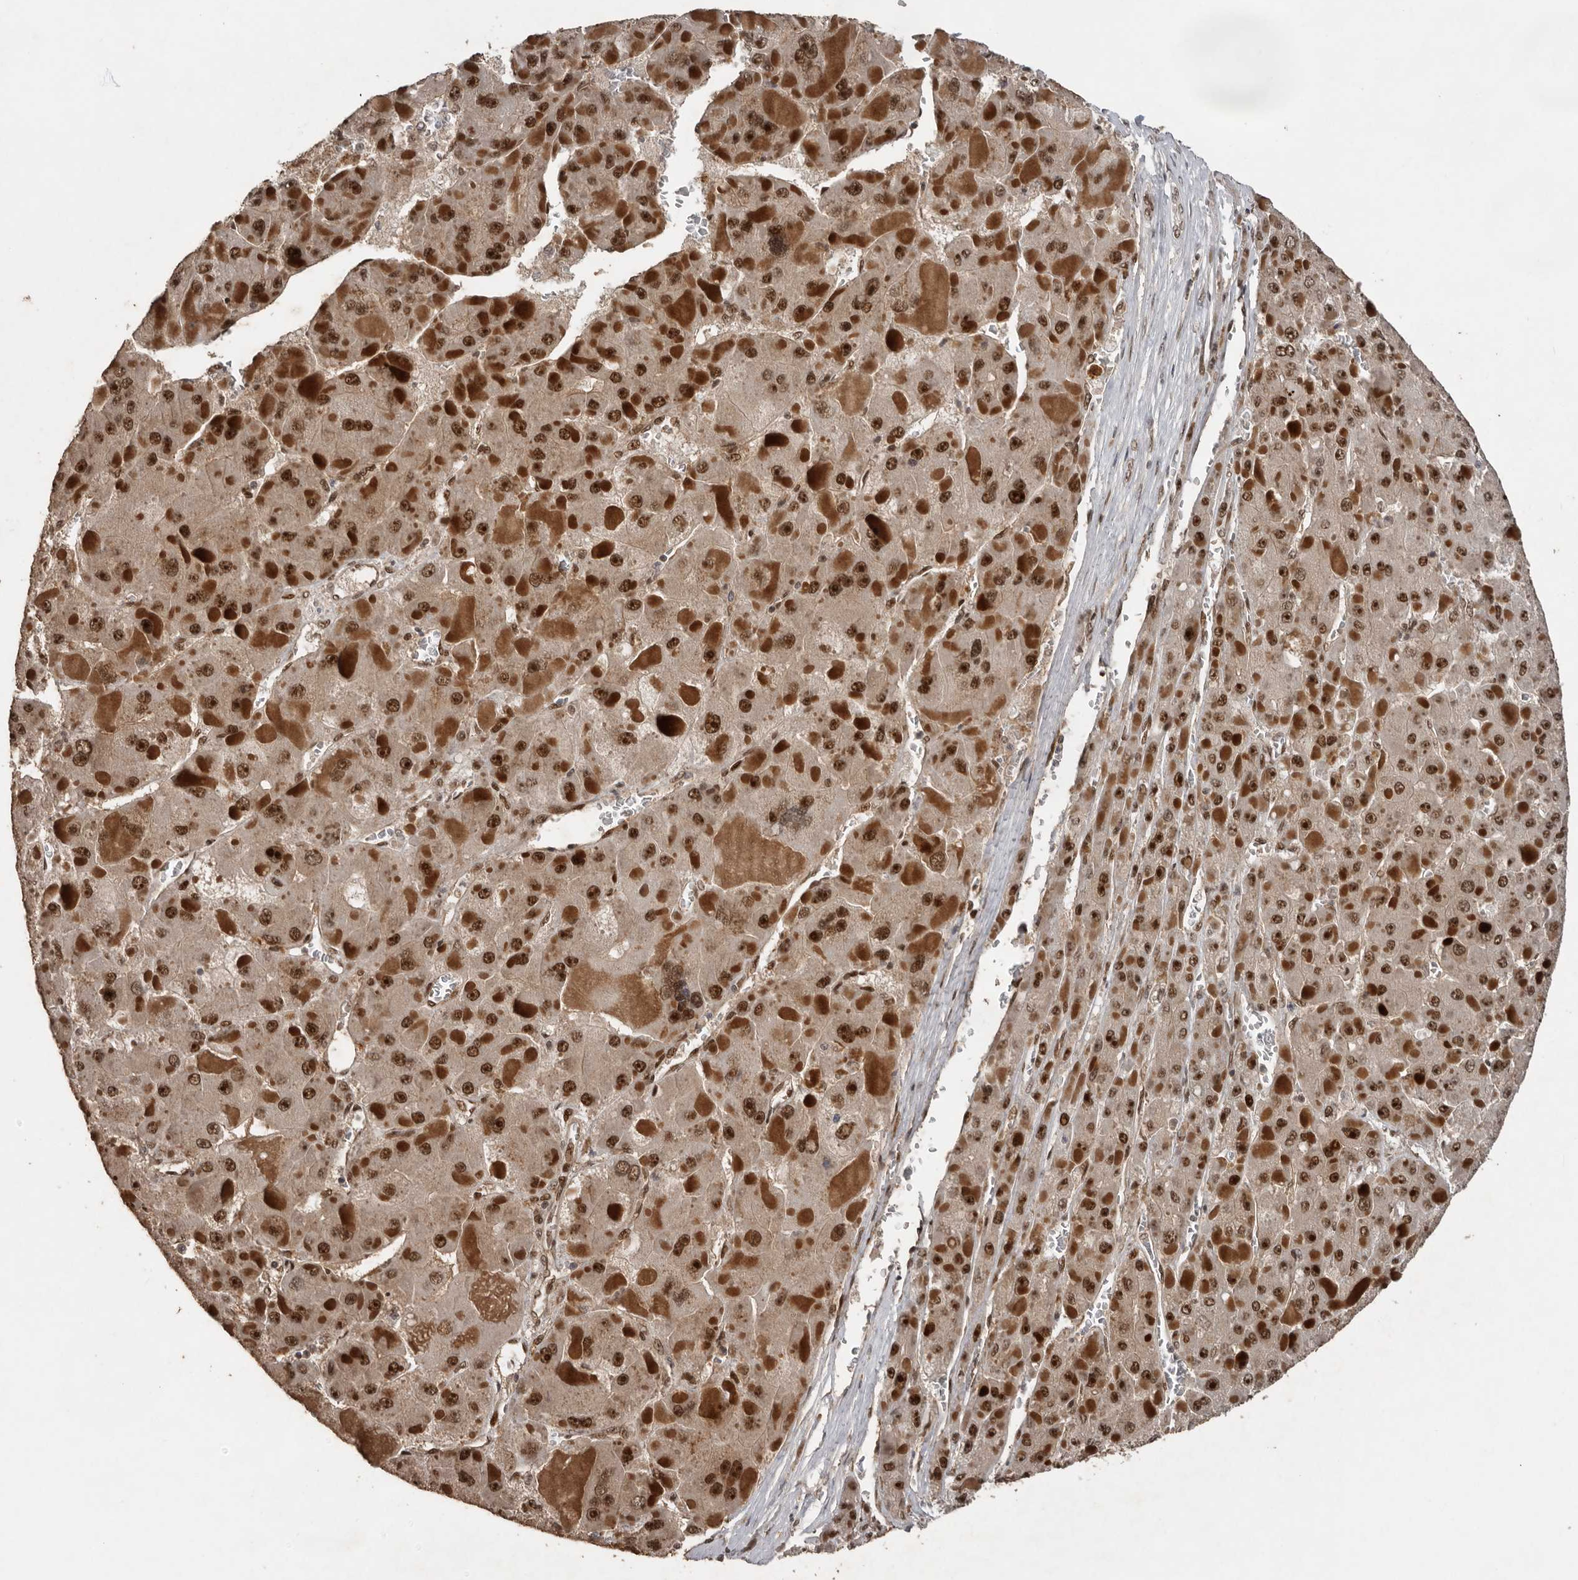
{"staining": {"intensity": "strong", "quantity": ">75%", "location": "cytoplasmic/membranous,nuclear"}, "tissue": "liver cancer", "cell_type": "Tumor cells", "image_type": "cancer", "snomed": [{"axis": "morphology", "description": "Carcinoma, Hepatocellular, NOS"}, {"axis": "topography", "description": "Liver"}], "caption": "Liver cancer (hepatocellular carcinoma) stained with IHC shows strong cytoplasmic/membranous and nuclear staining in about >75% of tumor cells.", "gene": "CDC27", "patient": {"sex": "female", "age": 73}}